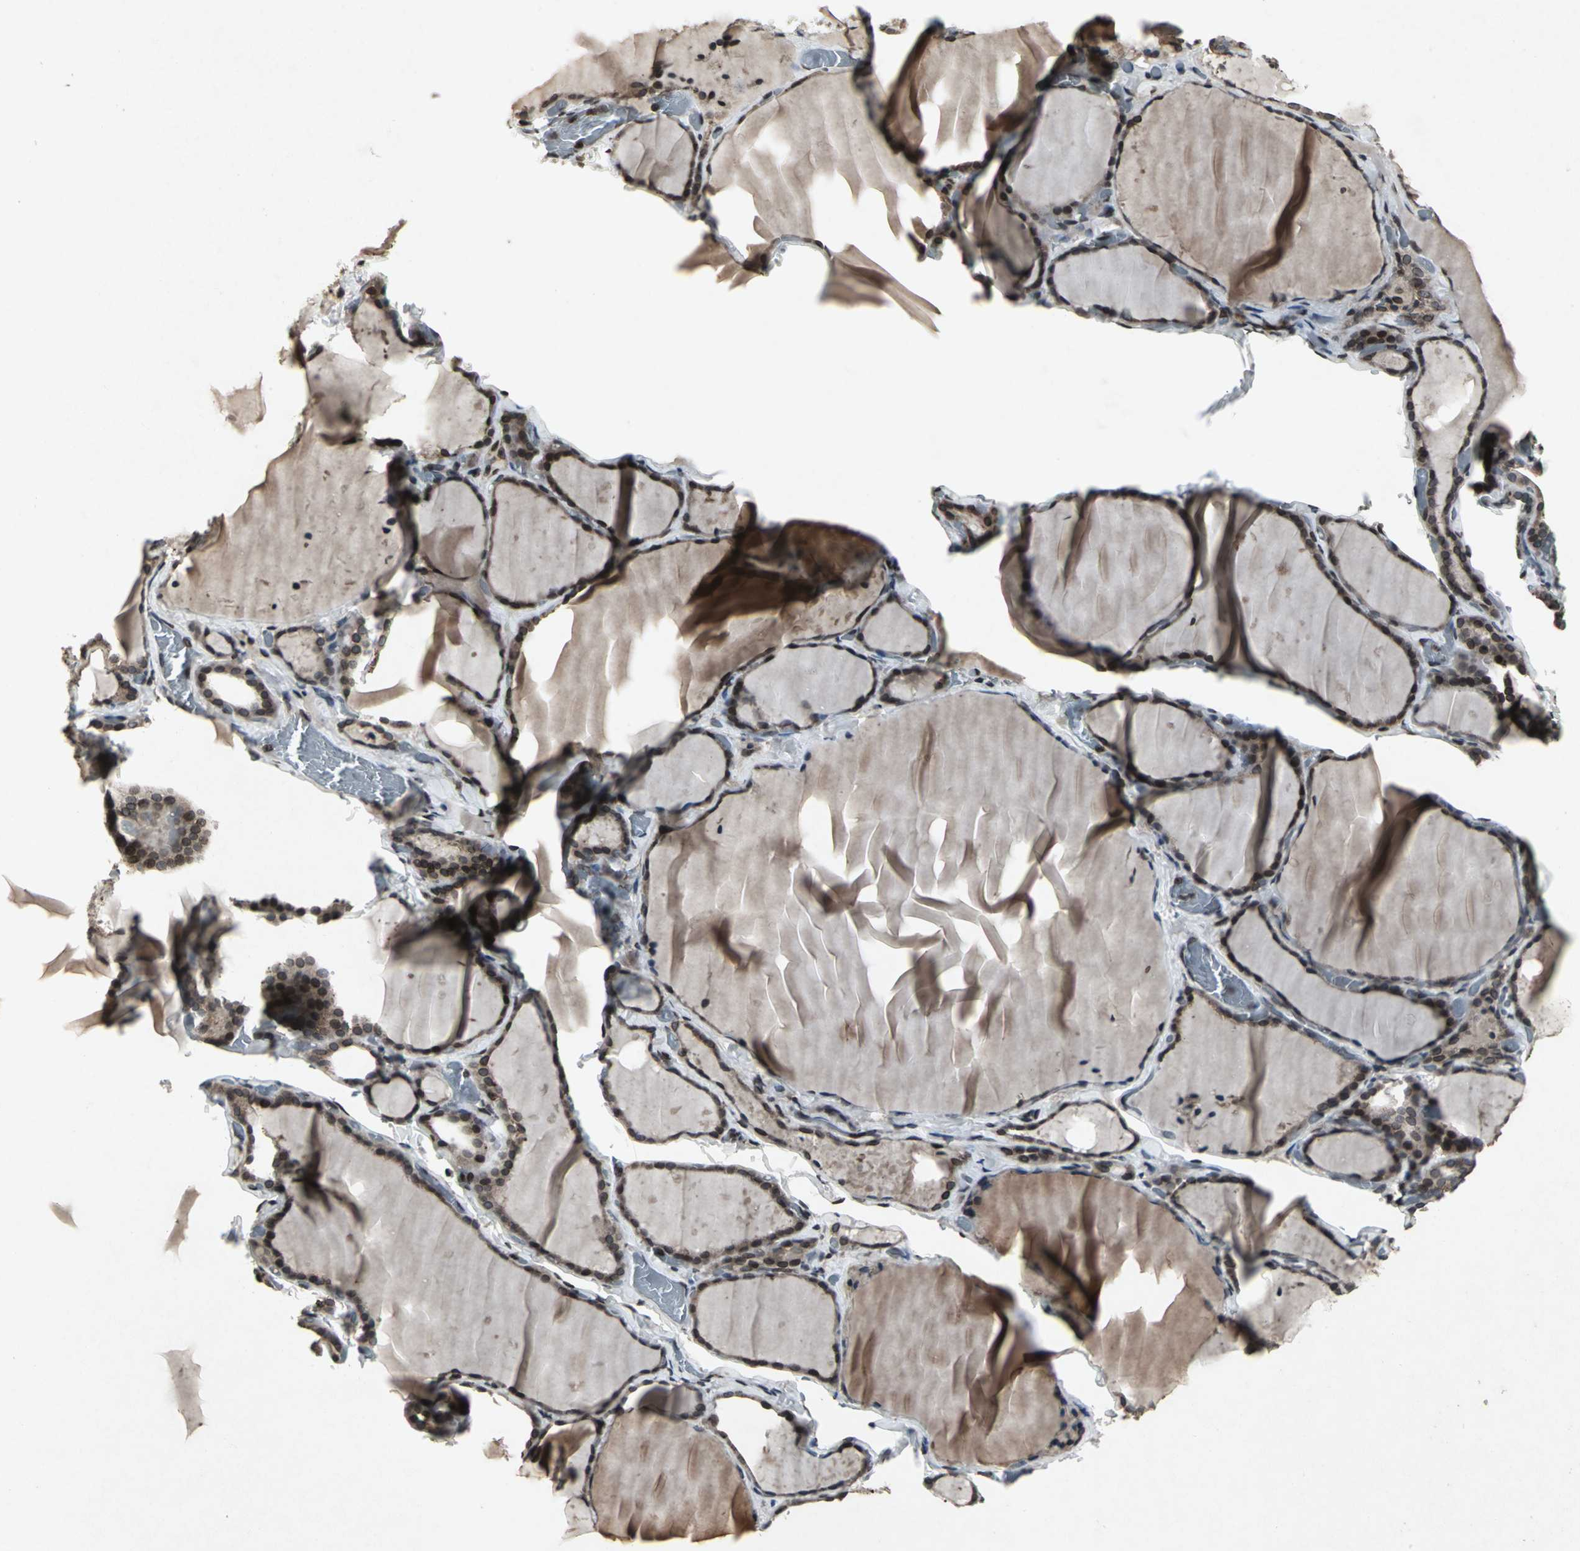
{"staining": {"intensity": "strong", "quantity": ">75%", "location": "nuclear"}, "tissue": "thyroid gland", "cell_type": "Glandular cells", "image_type": "normal", "snomed": [{"axis": "morphology", "description": "Normal tissue, NOS"}, {"axis": "topography", "description": "Thyroid gland"}], "caption": "The micrograph exhibits immunohistochemical staining of normal thyroid gland. There is strong nuclear expression is identified in about >75% of glandular cells.", "gene": "SH2B3", "patient": {"sex": "female", "age": 22}}